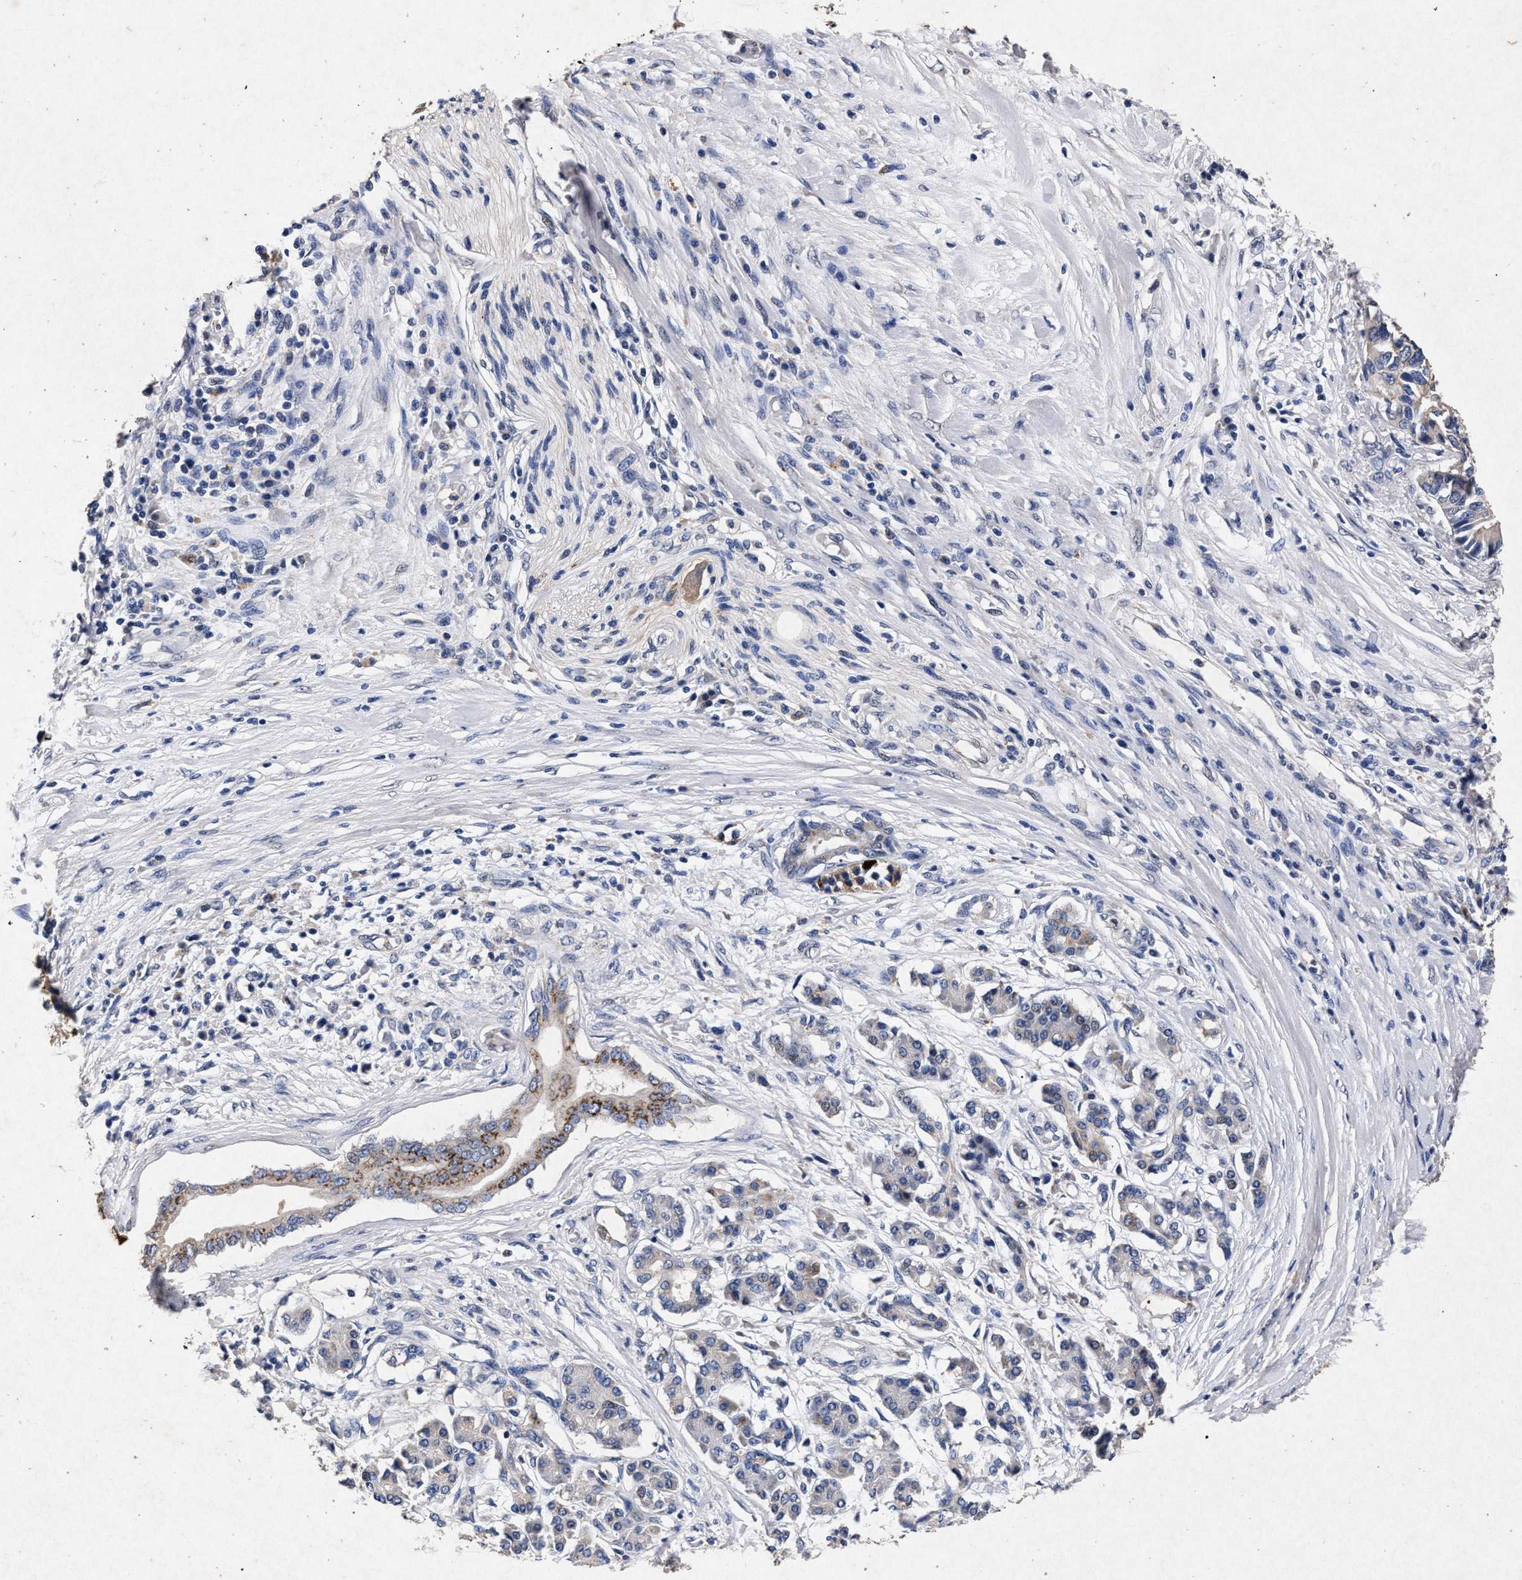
{"staining": {"intensity": "negative", "quantity": "none", "location": "none"}, "tissue": "pancreatic cancer", "cell_type": "Tumor cells", "image_type": "cancer", "snomed": [{"axis": "morphology", "description": "Adenocarcinoma, NOS"}, {"axis": "topography", "description": "Pancreas"}], "caption": "Immunohistochemical staining of human adenocarcinoma (pancreatic) exhibits no significant expression in tumor cells.", "gene": "ATP1A2", "patient": {"sex": "female", "age": 56}}